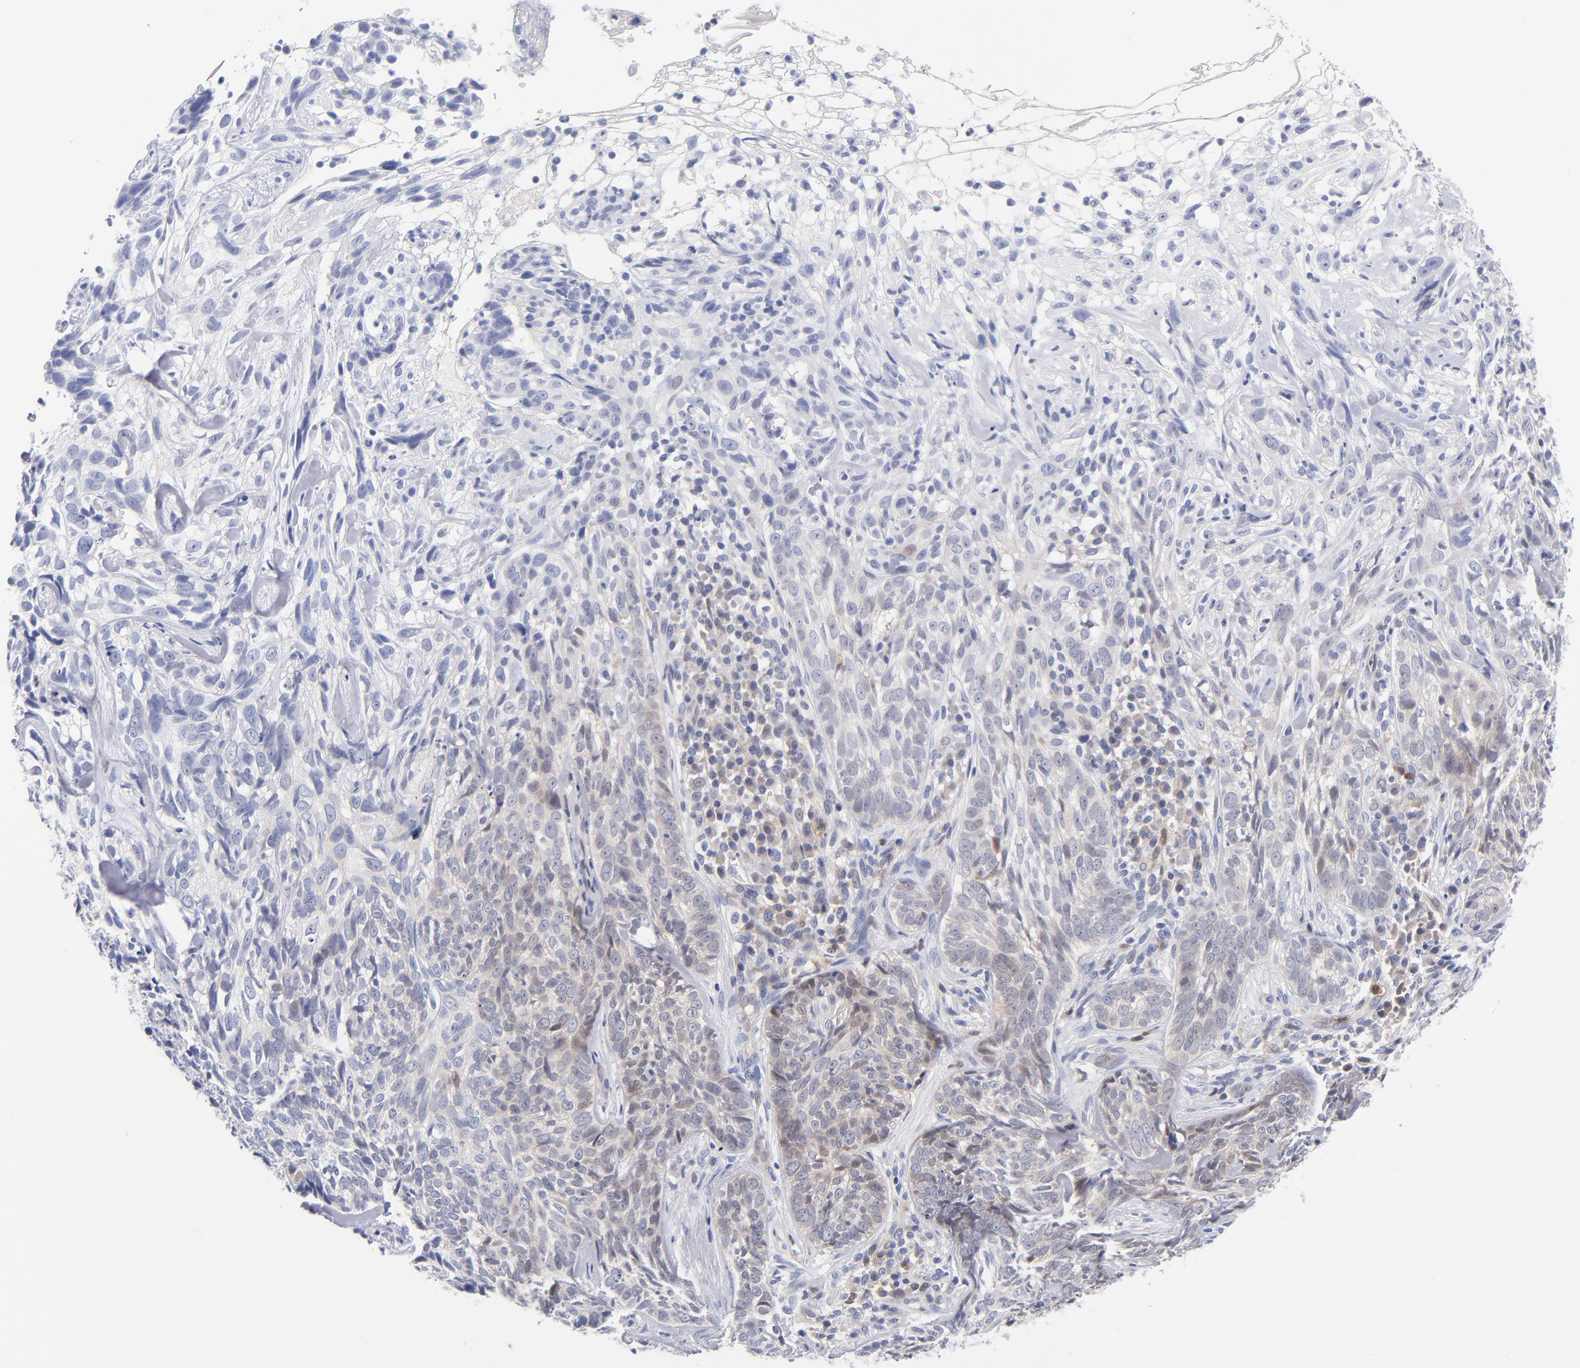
{"staining": {"intensity": "weak", "quantity": "25%-75%", "location": "cytoplasmic/membranous"}, "tissue": "skin cancer", "cell_type": "Tumor cells", "image_type": "cancer", "snomed": [{"axis": "morphology", "description": "Basal cell carcinoma"}, {"axis": "topography", "description": "Skin"}], "caption": "The image reveals a brown stain indicating the presence of a protein in the cytoplasmic/membranous of tumor cells in skin cancer (basal cell carcinoma).", "gene": "BID", "patient": {"sex": "male", "age": 72}}